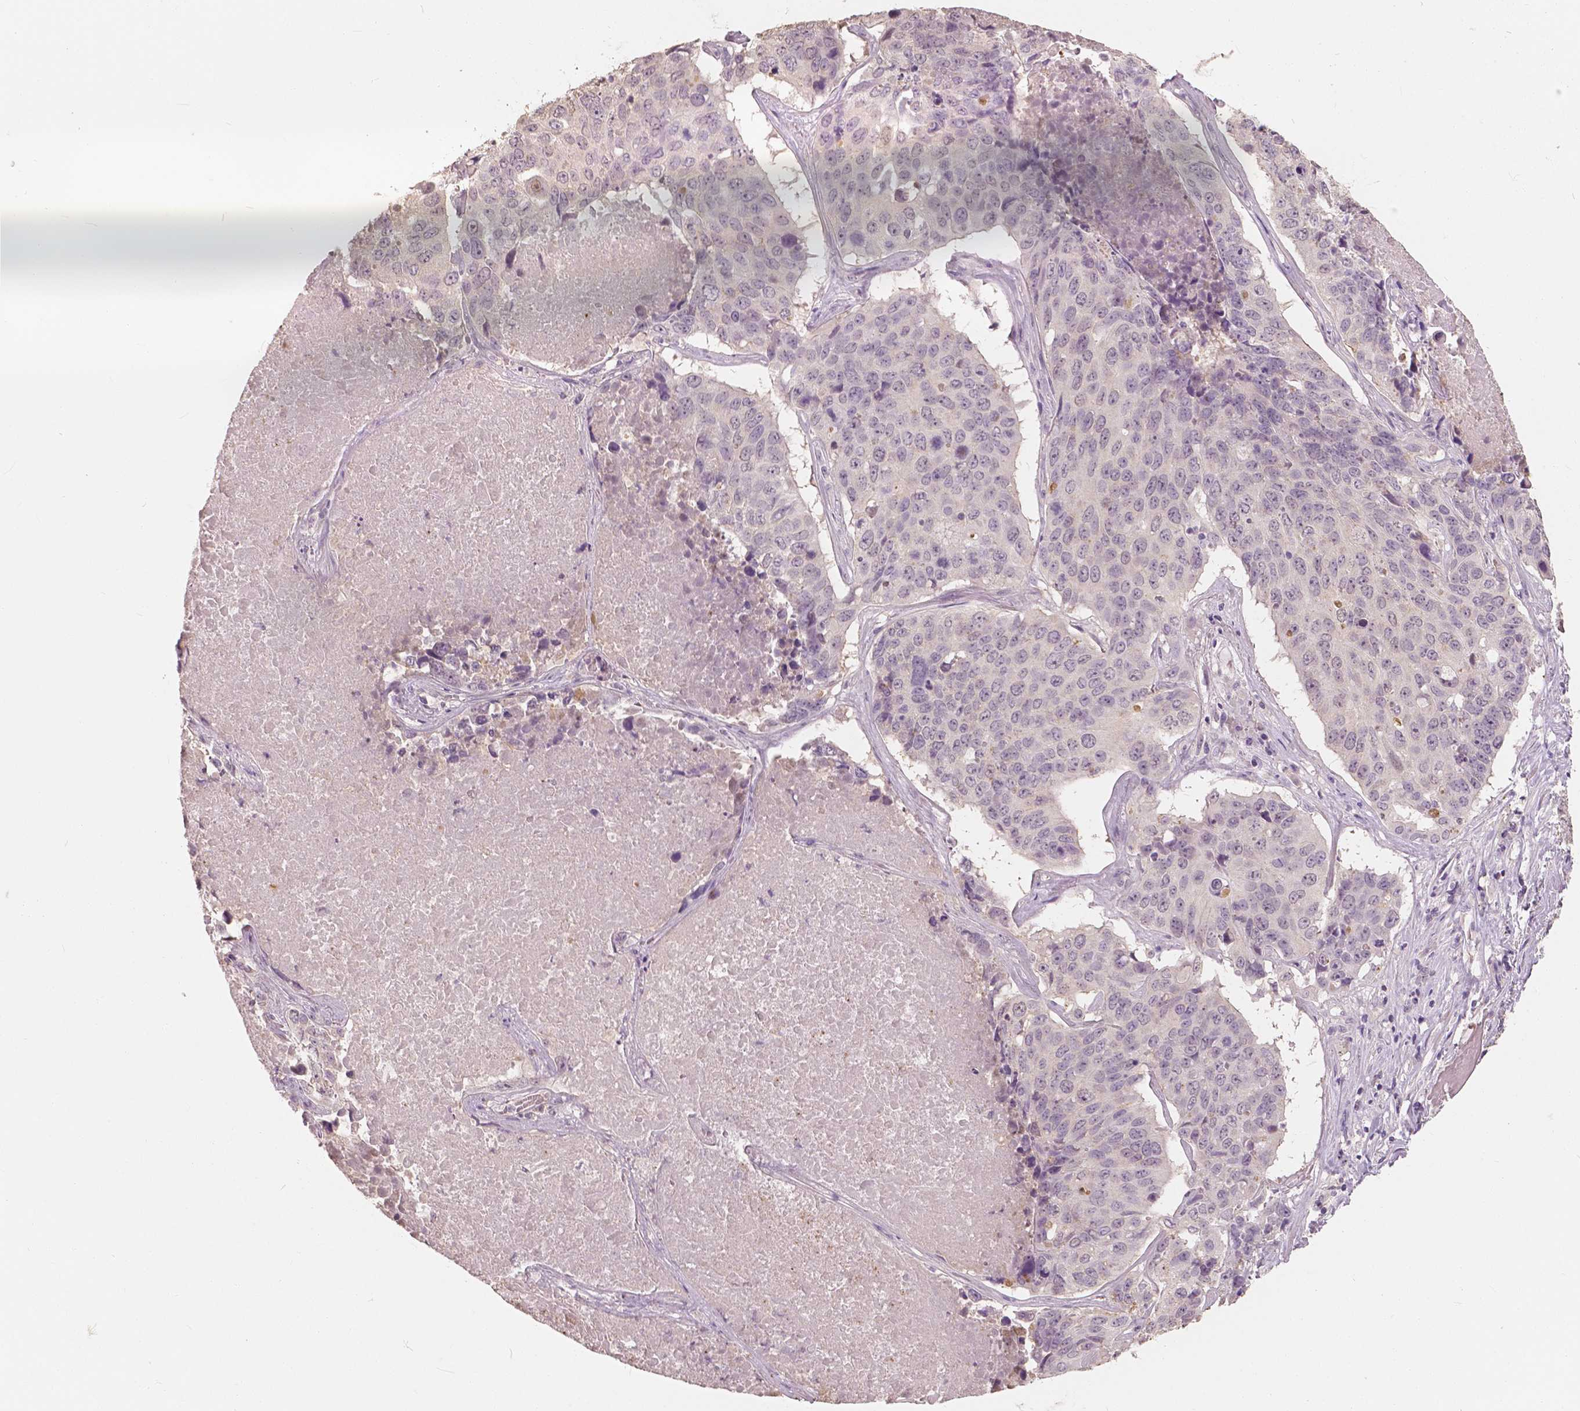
{"staining": {"intensity": "negative", "quantity": "none", "location": "none"}, "tissue": "lung cancer", "cell_type": "Tumor cells", "image_type": "cancer", "snomed": [{"axis": "morphology", "description": "Normal tissue, NOS"}, {"axis": "morphology", "description": "Squamous cell carcinoma, NOS"}, {"axis": "topography", "description": "Bronchus"}, {"axis": "topography", "description": "Lung"}], "caption": "A micrograph of squamous cell carcinoma (lung) stained for a protein exhibits no brown staining in tumor cells. (DAB (3,3'-diaminobenzidine) immunohistochemistry (IHC) with hematoxylin counter stain).", "gene": "SAT2", "patient": {"sex": "male", "age": 64}}